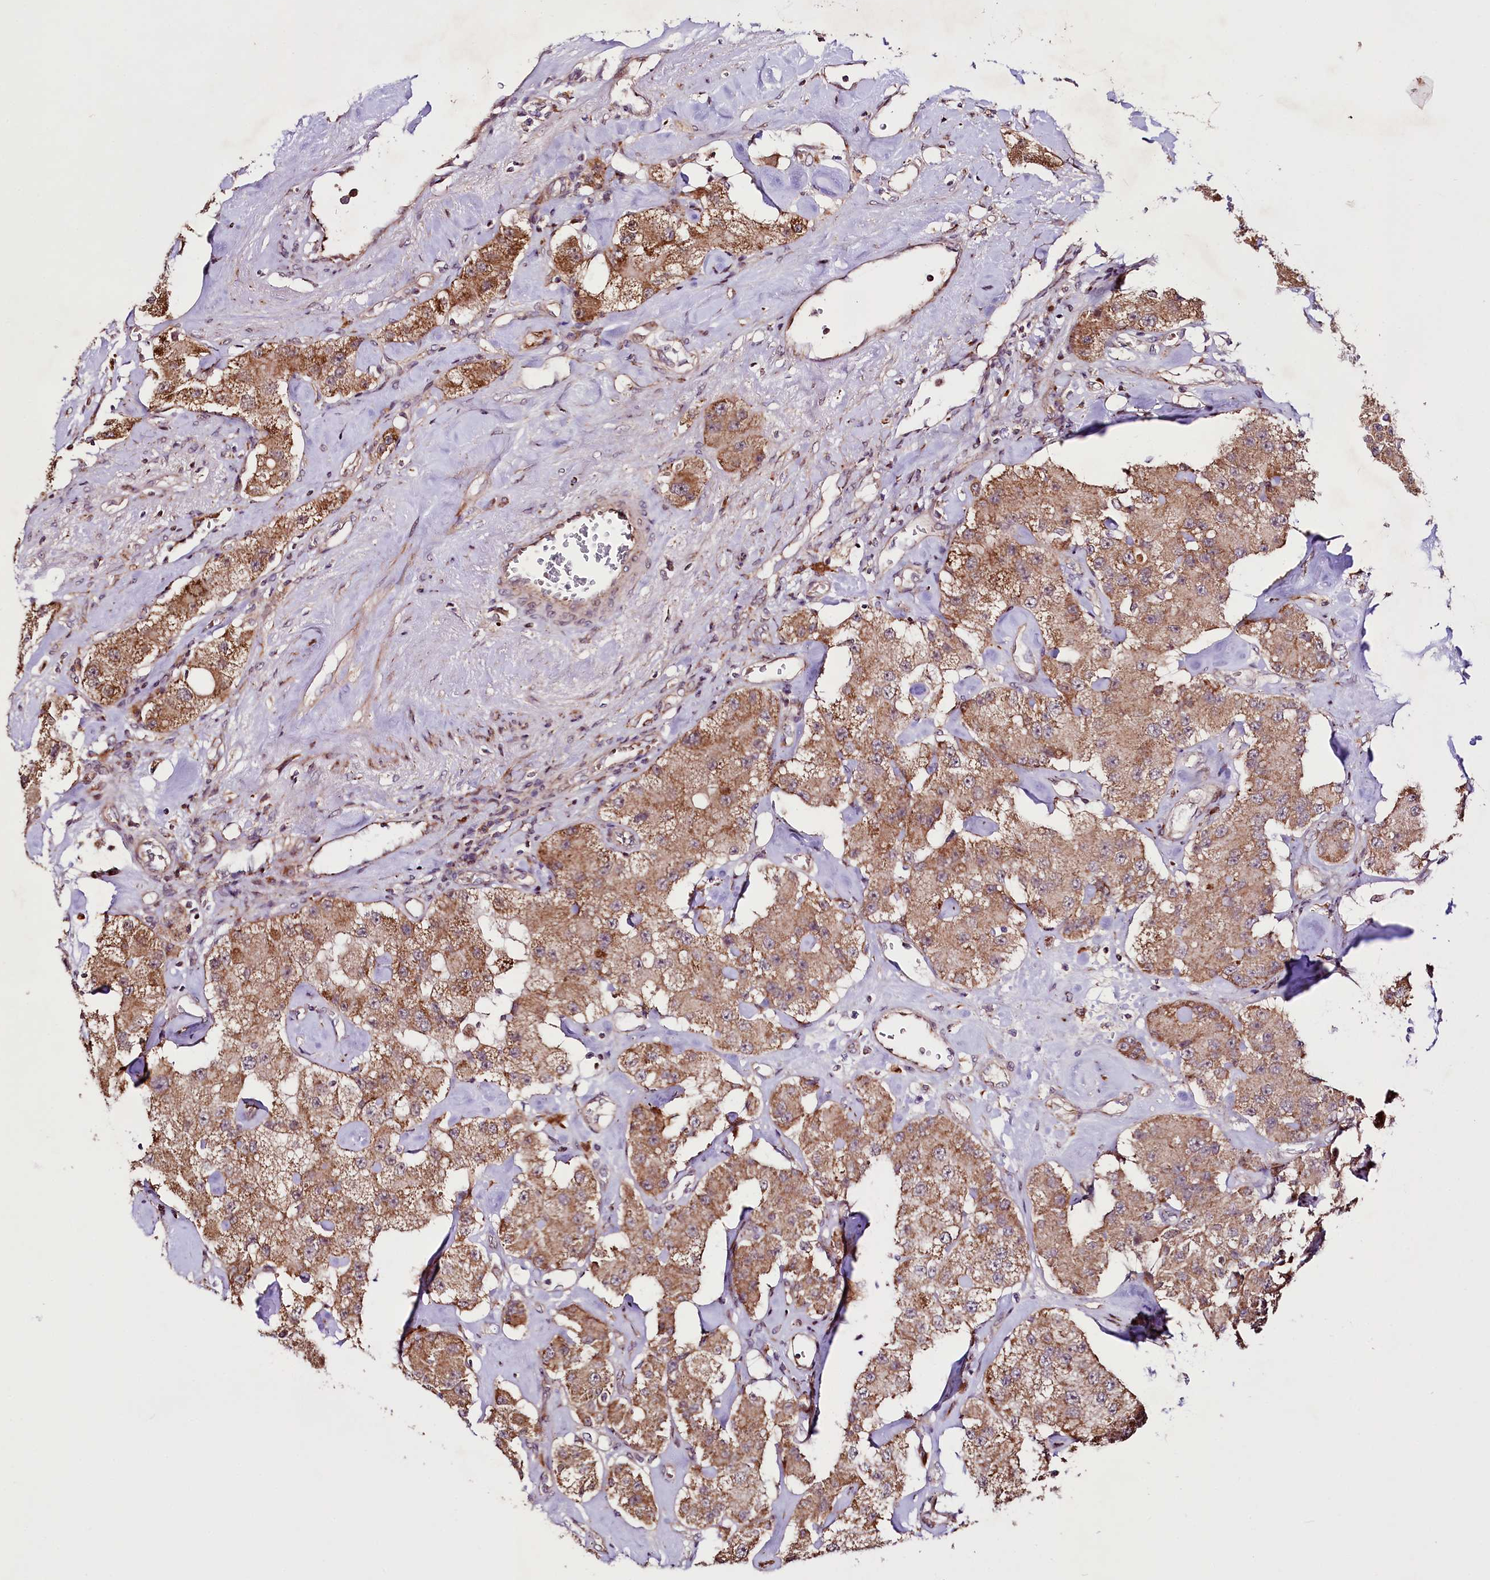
{"staining": {"intensity": "moderate", "quantity": ">75%", "location": "cytoplasmic/membranous"}, "tissue": "carcinoid", "cell_type": "Tumor cells", "image_type": "cancer", "snomed": [{"axis": "morphology", "description": "Carcinoid, malignant, NOS"}, {"axis": "topography", "description": "Pancreas"}], "caption": "Protein positivity by immunohistochemistry (IHC) demonstrates moderate cytoplasmic/membranous staining in approximately >75% of tumor cells in carcinoid.", "gene": "ST7", "patient": {"sex": "male", "age": 41}}